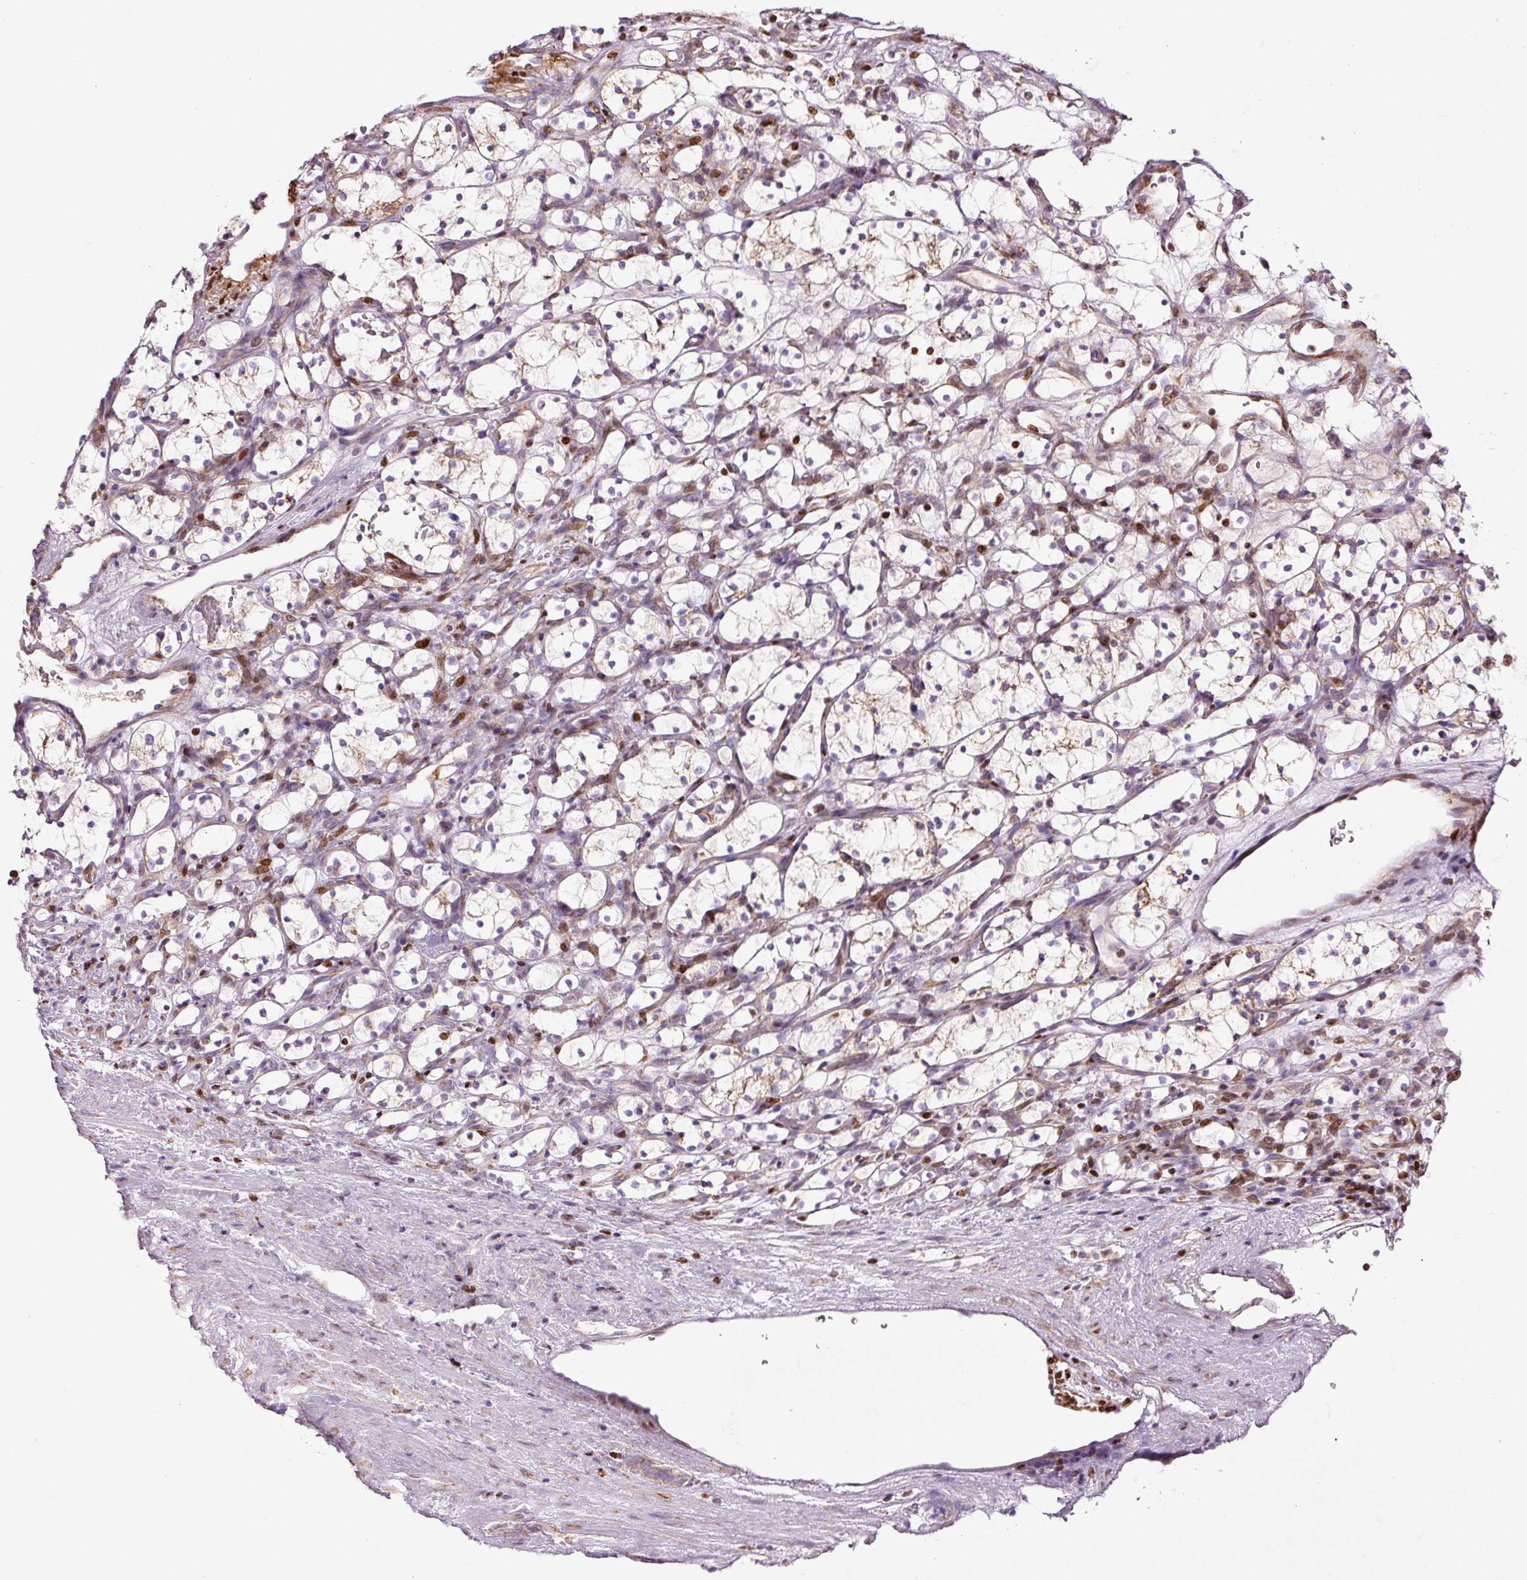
{"staining": {"intensity": "weak", "quantity": "25%-75%", "location": "cytoplasmic/membranous"}, "tissue": "renal cancer", "cell_type": "Tumor cells", "image_type": "cancer", "snomed": [{"axis": "morphology", "description": "Adenocarcinoma, NOS"}, {"axis": "topography", "description": "Kidney"}], "caption": "Adenocarcinoma (renal) stained for a protein (brown) exhibits weak cytoplasmic/membranous positive expression in approximately 25%-75% of tumor cells.", "gene": "TMEM8B", "patient": {"sex": "female", "age": 69}}